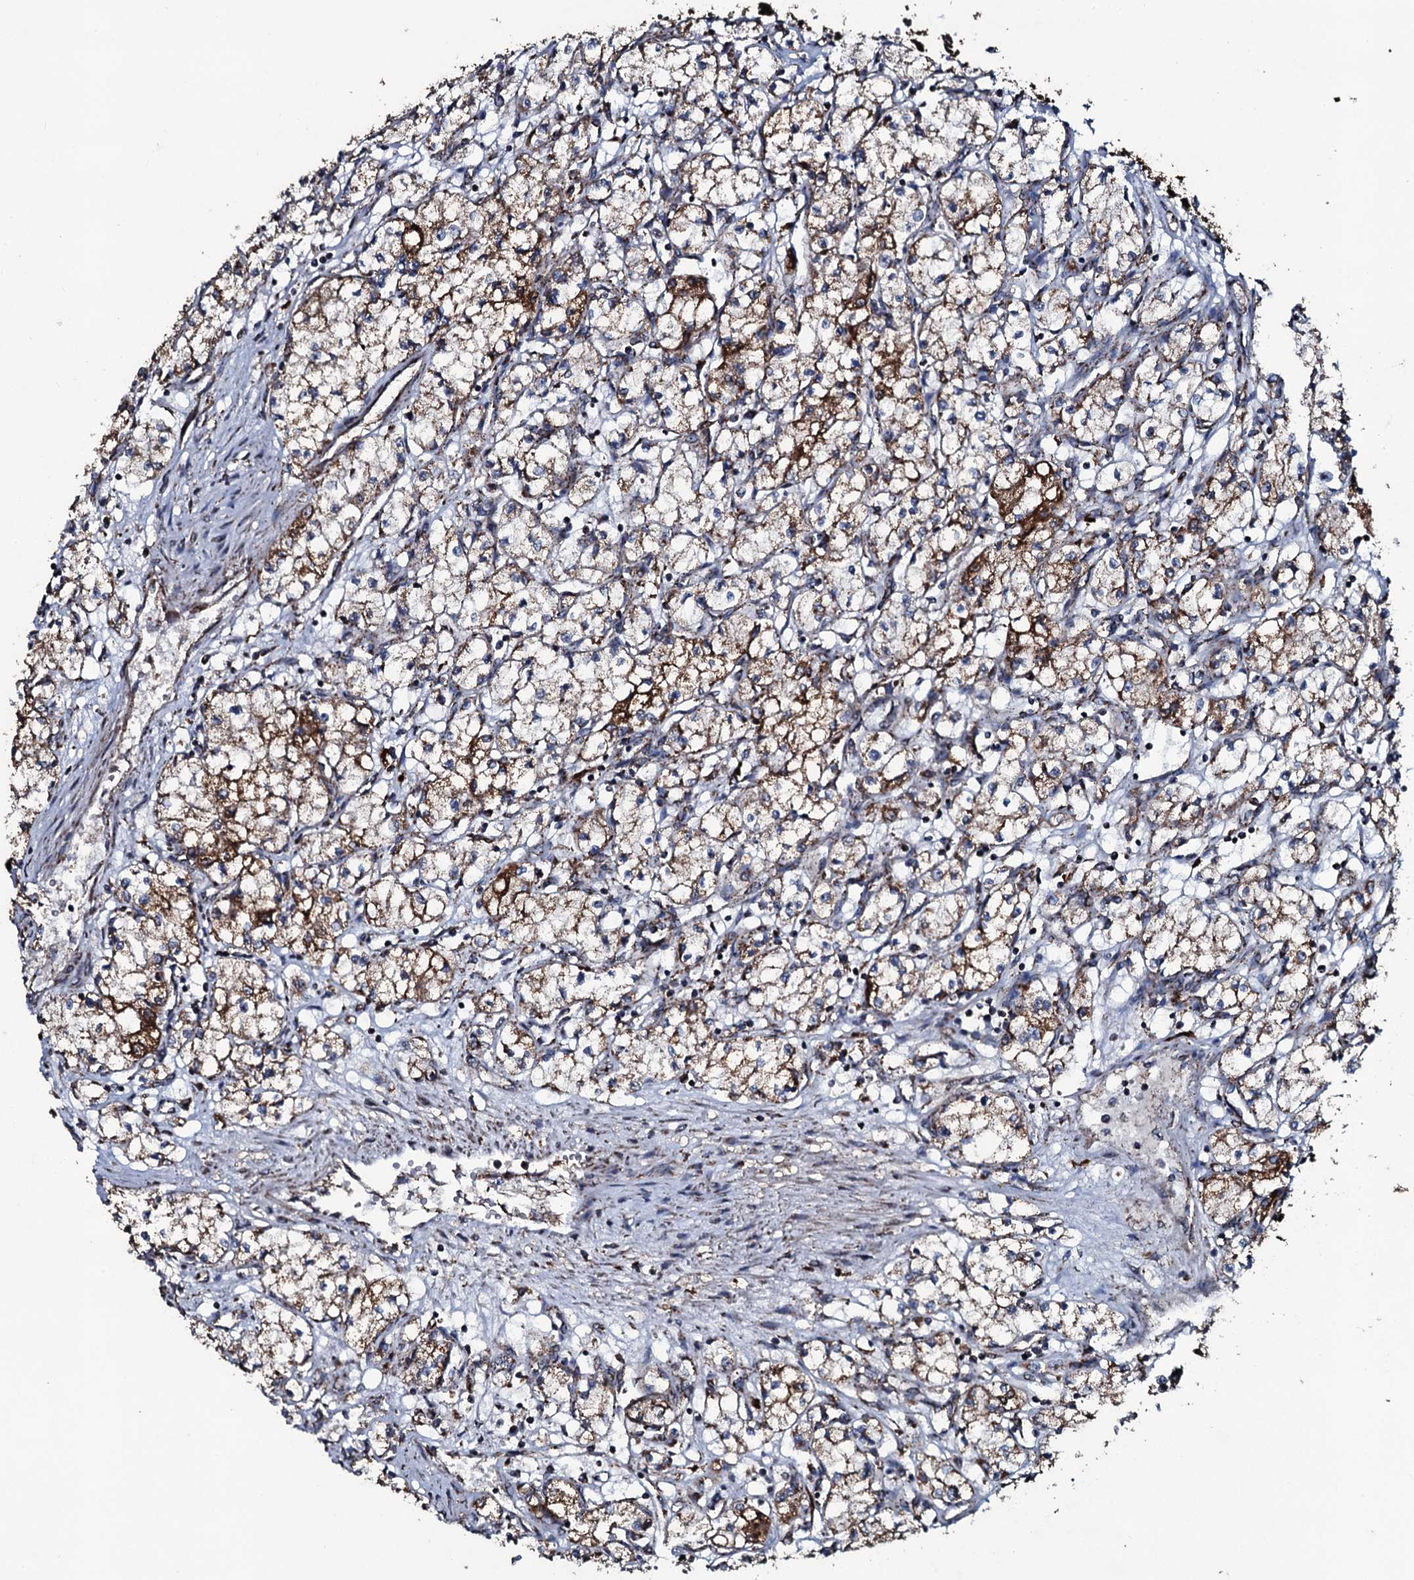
{"staining": {"intensity": "moderate", "quantity": ">75%", "location": "cytoplasmic/membranous"}, "tissue": "renal cancer", "cell_type": "Tumor cells", "image_type": "cancer", "snomed": [{"axis": "morphology", "description": "Adenocarcinoma, NOS"}, {"axis": "topography", "description": "Kidney"}], "caption": "Immunohistochemistry of renal cancer demonstrates medium levels of moderate cytoplasmic/membranous positivity in about >75% of tumor cells.", "gene": "DYNC2I2", "patient": {"sex": "male", "age": 59}}